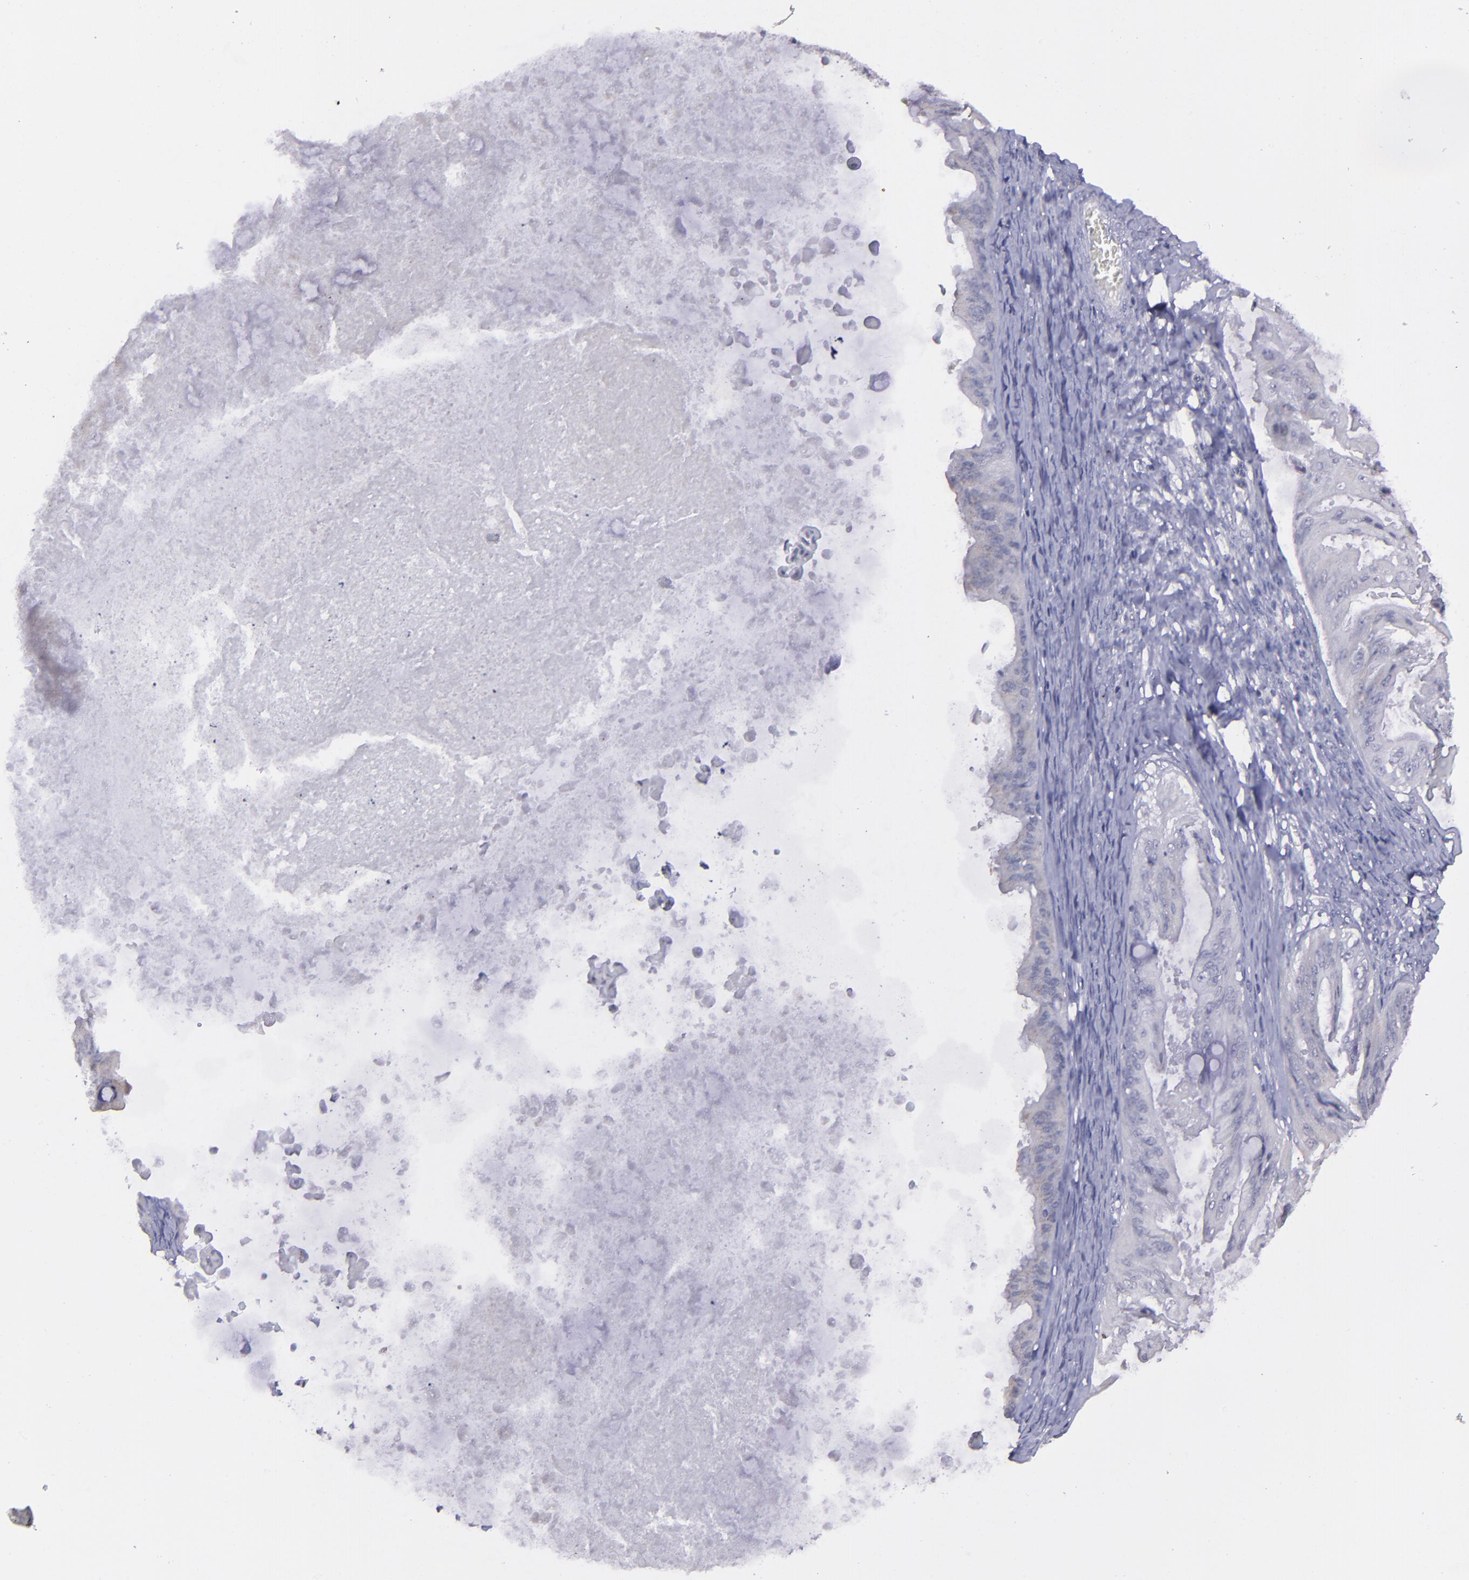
{"staining": {"intensity": "negative", "quantity": "none", "location": "none"}, "tissue": "ovarian cancer", "cell_type": "Tumor cells", "image_type": "cancer", "snomed": [{"axis": "morphology", "description": "Cystadenocarcinoma, mucinous, NOS"}, {"axis": "topography", "description": "Ovary"}], "caption": "Ovarian cancer stained for a protein using immunohistochemistry (IHC) reveals no expression tumor cells.", "gene": "MASP1", "patient": {"sex": "female", "age": 37}}